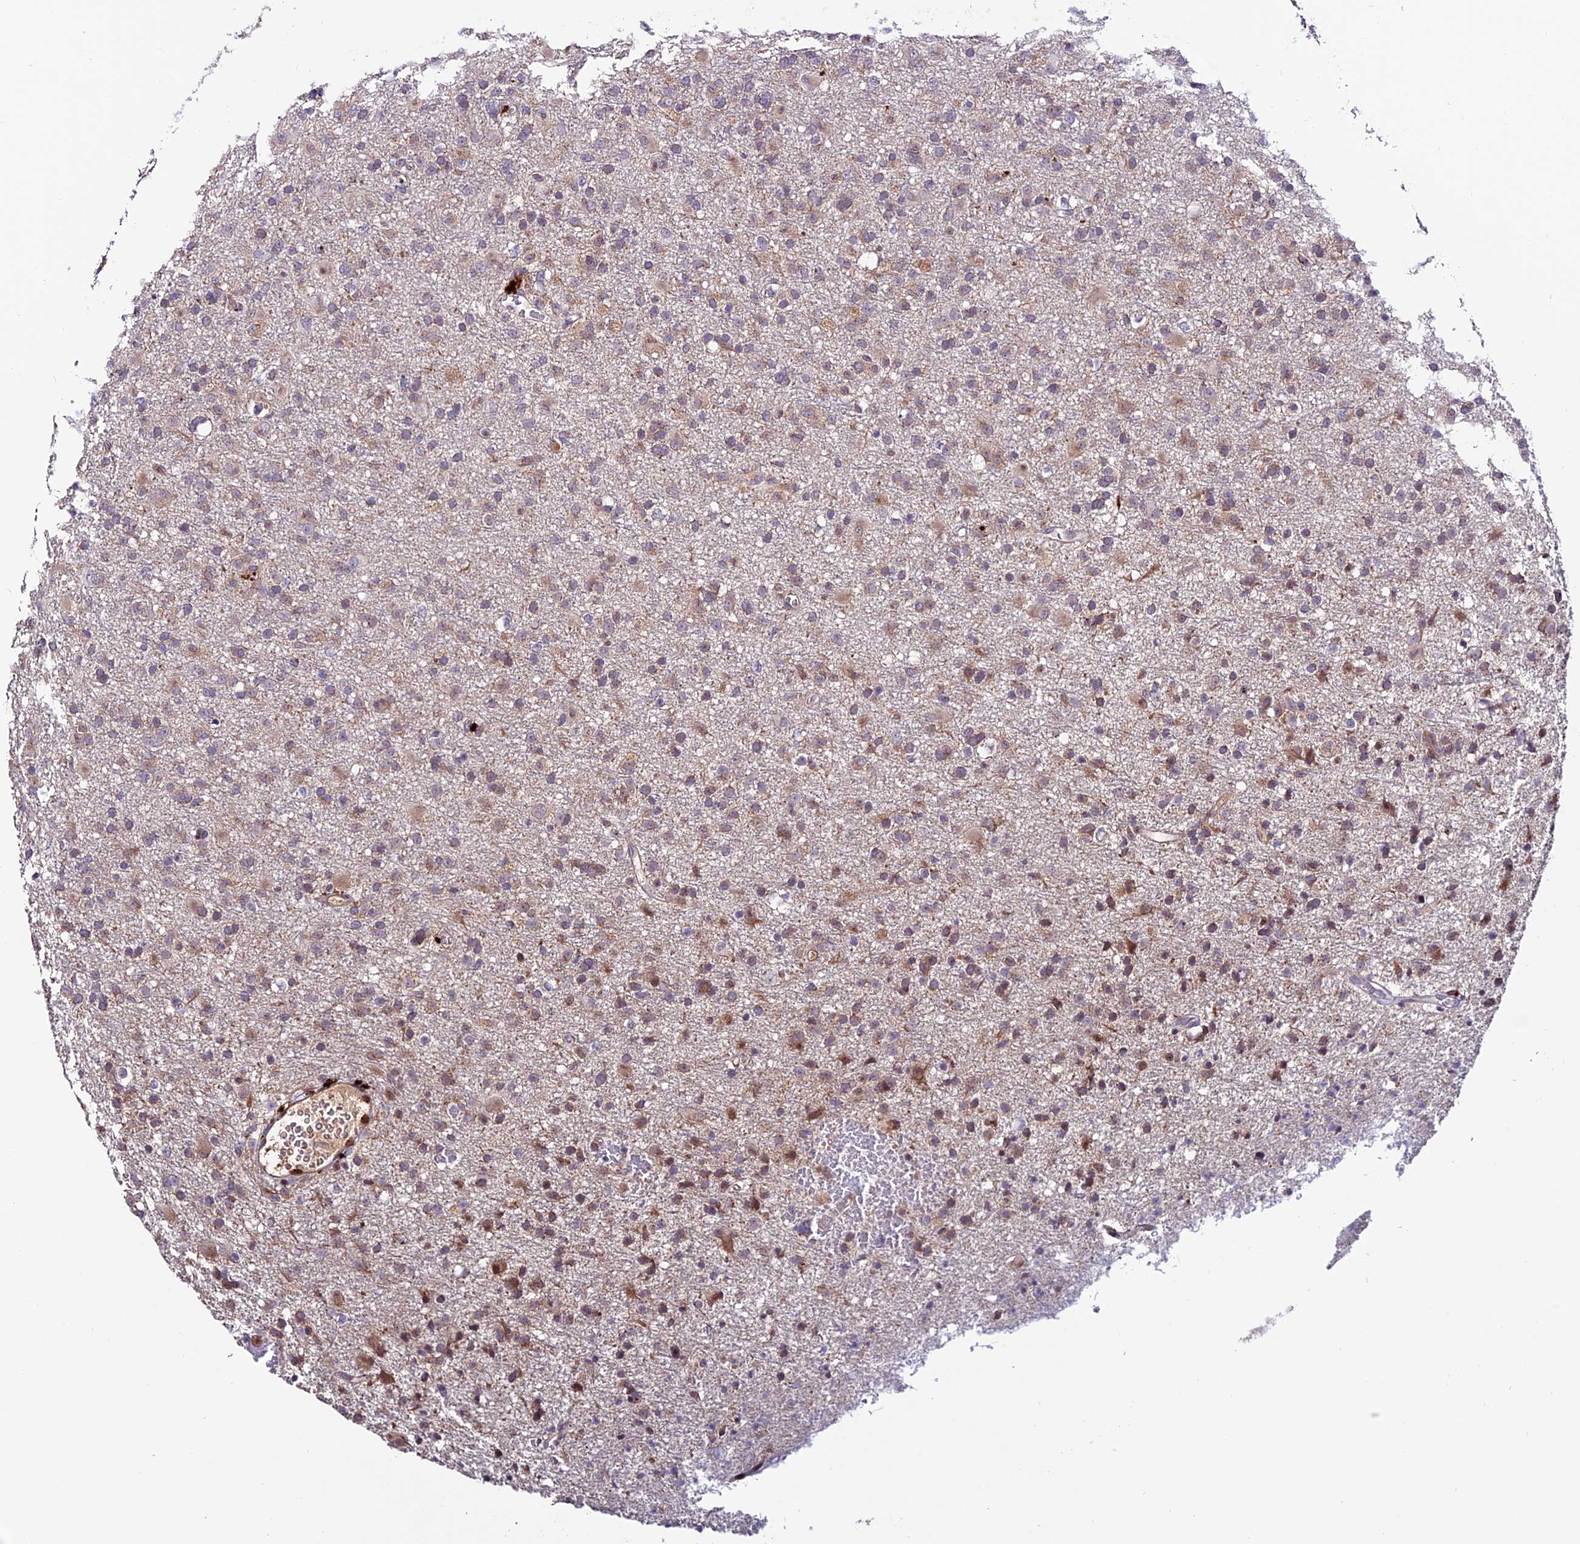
{"staining": {"intensity": "weak", "quantity": "<25%", "location": "cytoplasmic/membranous"}, "tissue": "glioma", "cell_type": "Tumor cells", "image_type": "cancer", "snomed": [{"axis": "morphology", "description": "Glioma, malignant, Low grade"}, {"axis": "topography", "description": "Brain"}], "caption": "A high-resolution histopathology image shows immunohistochemistry staining of glioma, which demonstrates no significant positivity in tumor cells.", "gene": "ARHGEF18", "patient": {"sex": "male", "age": 65}}